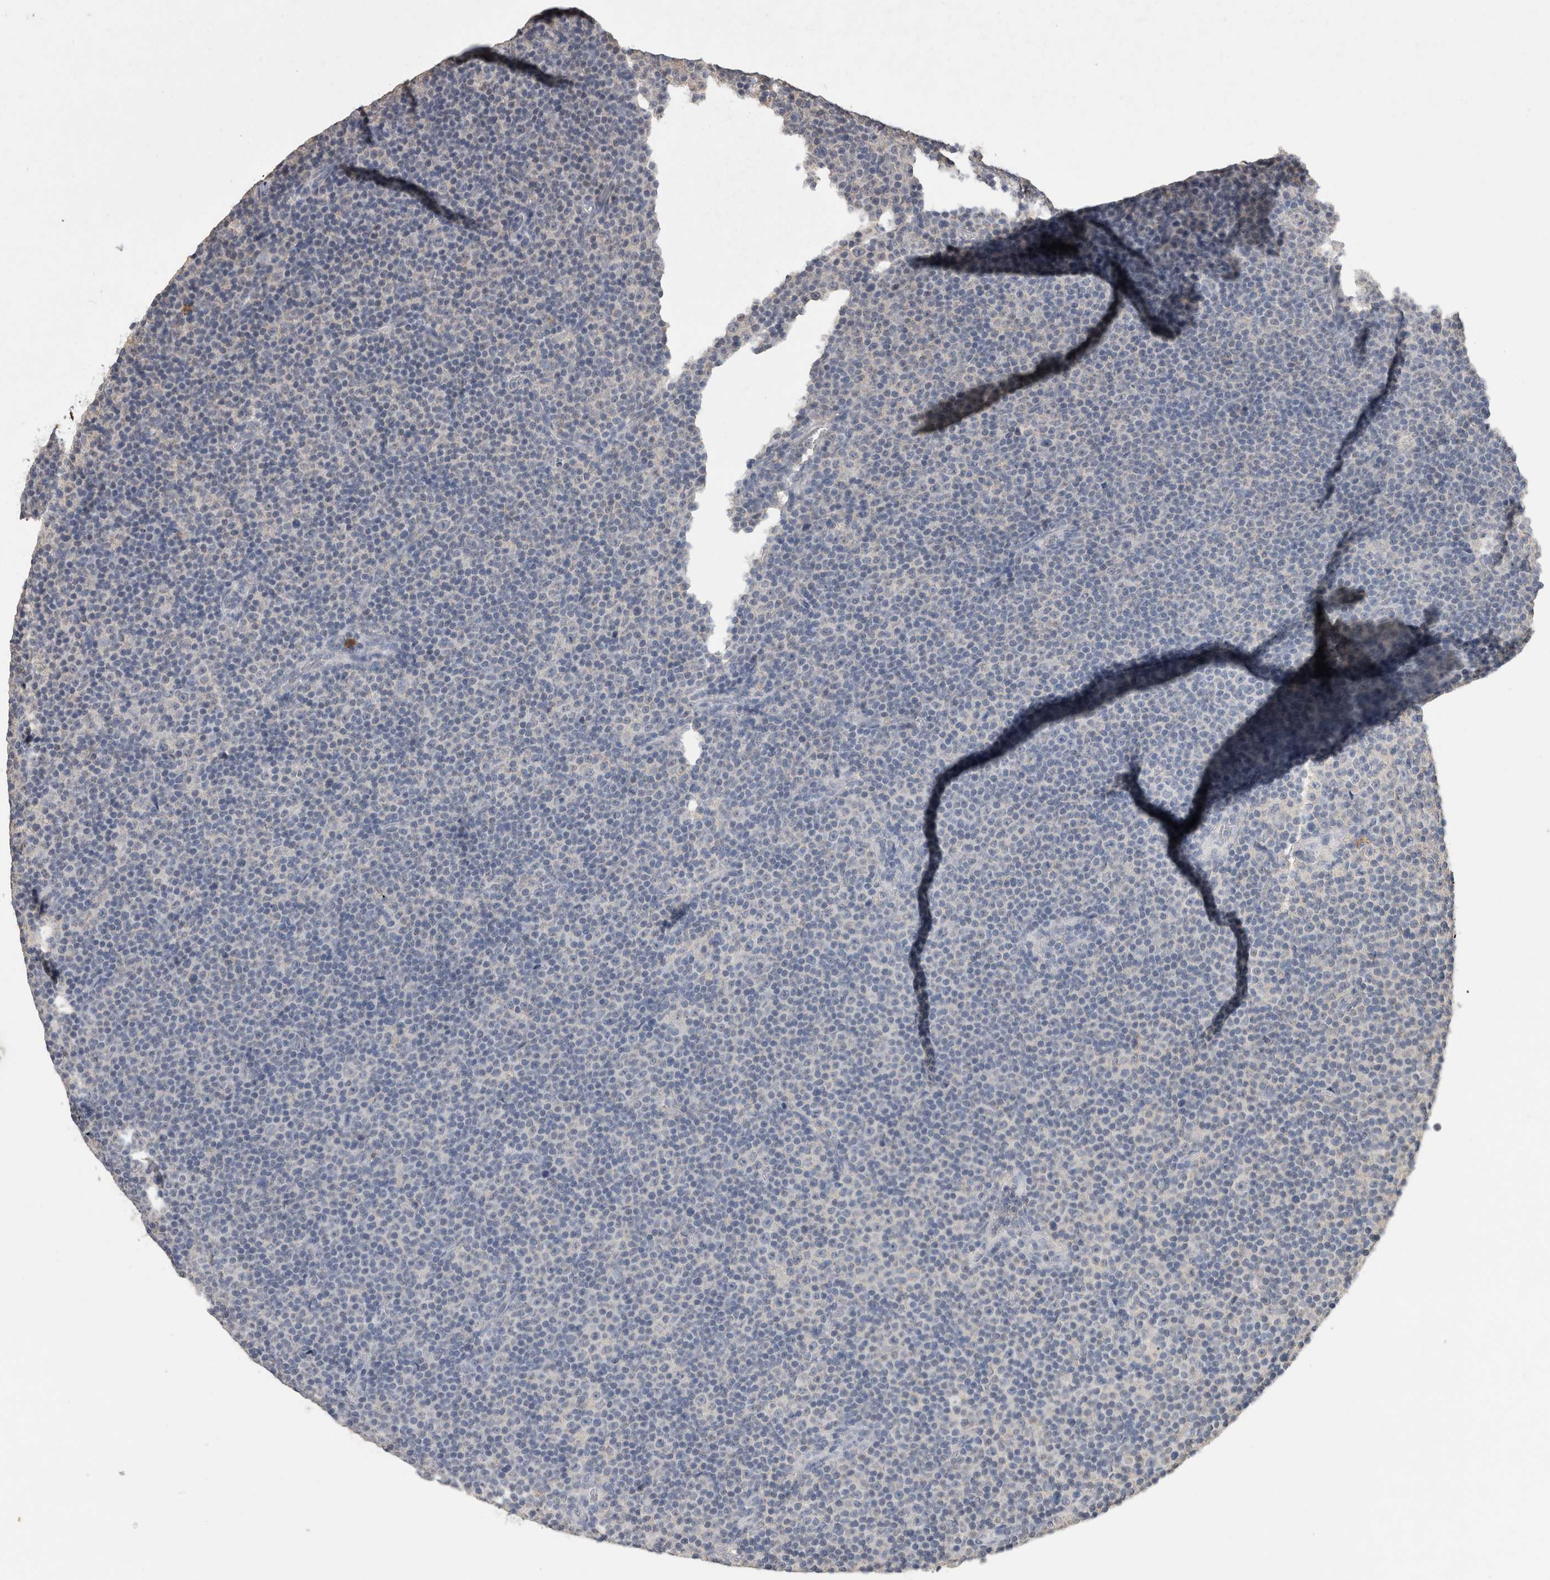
{"staining": {"intensity": "negative", "quantity": "none", "location": "none"}, "tissue": "lymphoma", "cell_type": "Tumor cells", "image_type": "cancer", "snomed": [{"axis": "morphology", "description": "Malignant lymphoma, non-Hodgkin's type, Low grade"}, {"axis": "topography", "description": "Lymph node"}], "caption": "Human malignant lymphoma, non-Hodgkin's type (low-grade) stained for a protein using immunohistochemistry (IHC) exhibits no expression in tumor cells.", "gene": "CNTFR", "patient": {"sex": "female", "age": 67}}